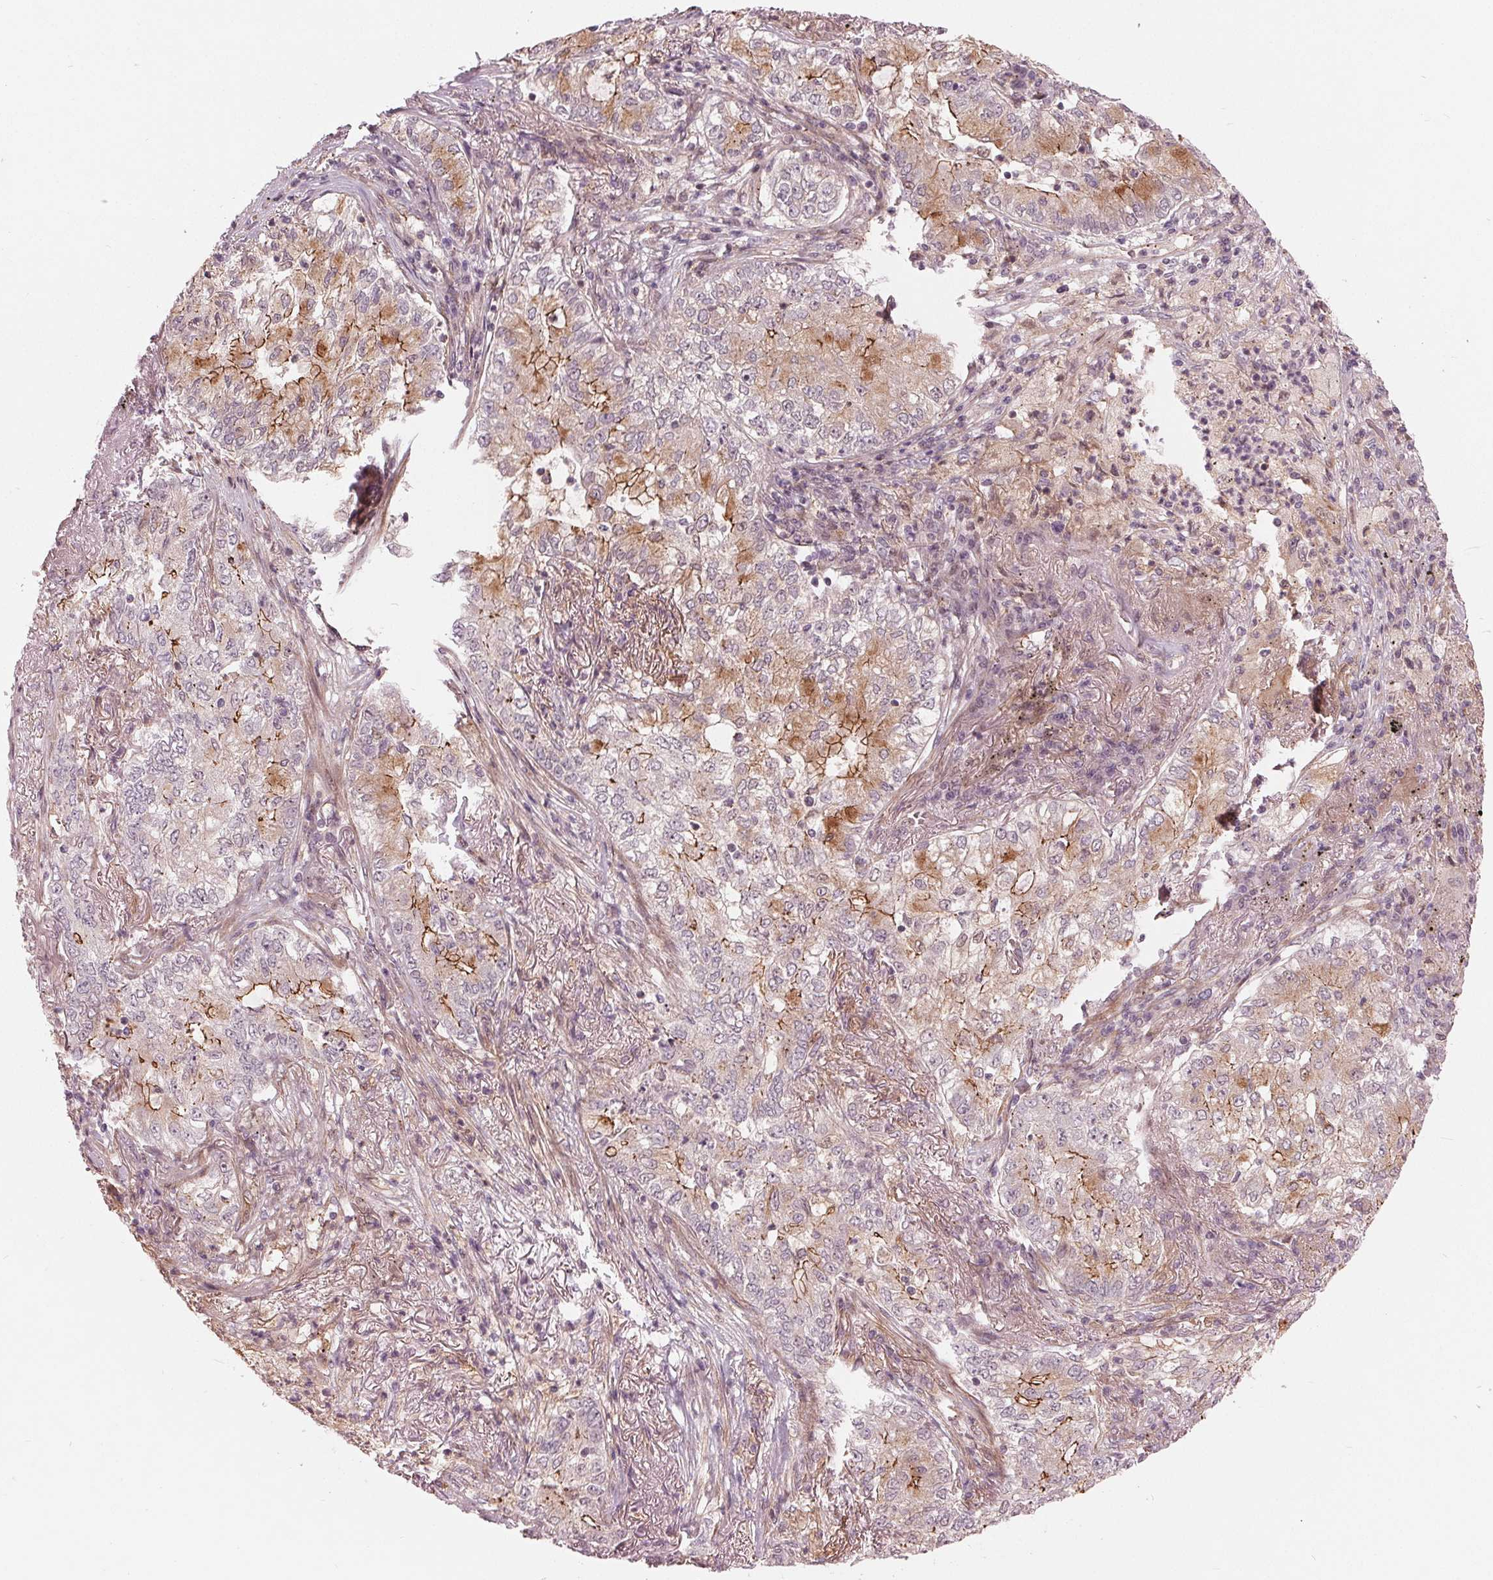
{"staining": {"intensity": "moderate", "quantity": "<25%", "location": "cytoplasmic/membranous"}, "tissue": "lung cancer", "cell_type": "Tumor cells", "image_type": "cancer", "snomed": [{"axis": "morphology", "description": "Adenocarcinoma, NOS"}, {"axis": "topography", "description": "Lung"}], "caption": "Tumor cells demonstrate moderate cytoplasmic/membranous positivity in about <25% of cells in lung cancer (adenocarcinoma). (Stains: DAB in brown, nuclei in blue, Microscopy: brightfield microscopy at high magnification).", "gene": "TXNIP", "patient": {"sex": "female", "age": 73}}